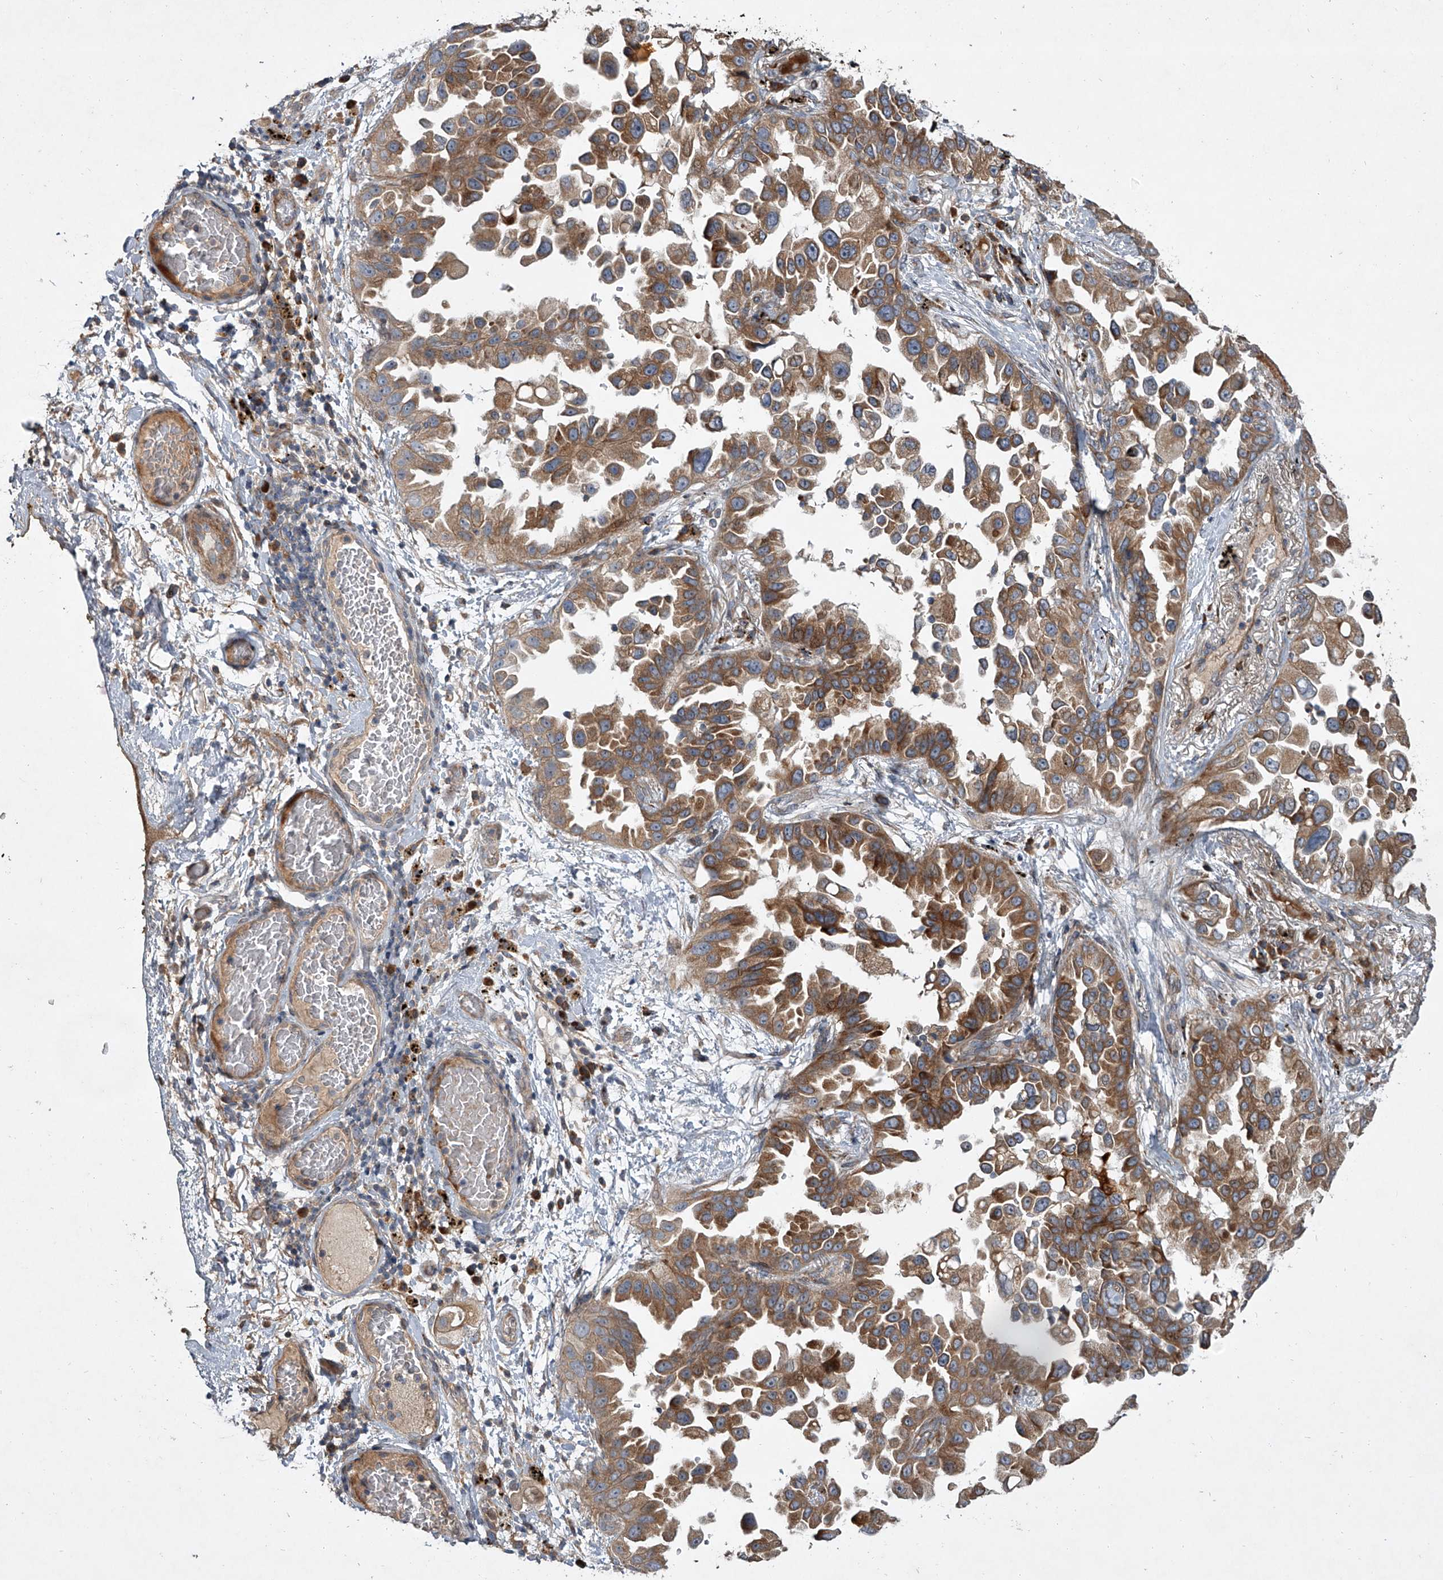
{"staining": {"intensity": "moderate", "quantity": ">75%", "location": "cytoplasmic/membranous"}, "tissue": "lung cancer", "cell_type": "Tumor cells", "image_type": "cancer", "snomed": [{"axis": "morphology", "description": "Adenocarcinoma, NOS"}, {"axis": "topography", "description": "Lung"}], "caption": "Brown immunohistochemical staining in human lung adenocarcinoma shows moderate cytoplasmic/membranous staining in about >75% of tumor cells.", "gene": "EVA1C", "patient": {"sex": "female", "age": 67}}